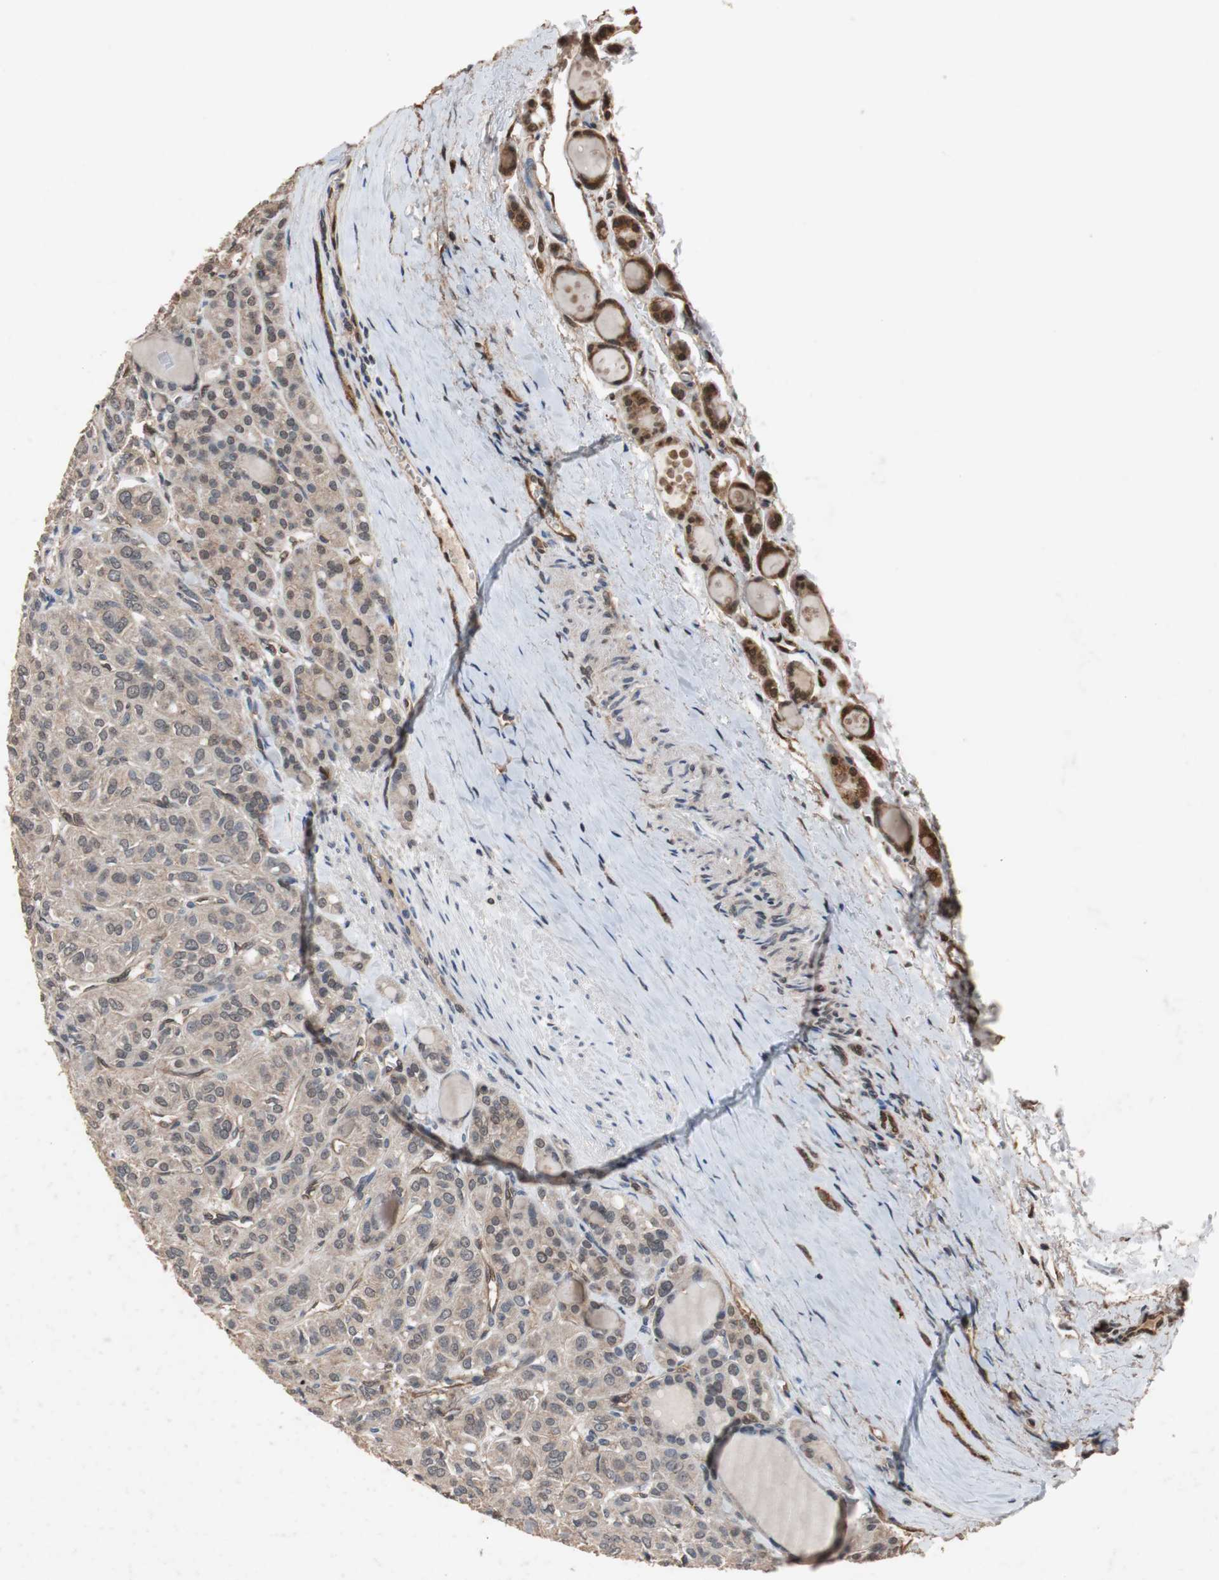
{"staining": {"intensity": "weak", "quantity": ">75%", "location": "cytoplasmic/membranous"}, "tissue": "thyroid cancer", "cell_type": "Tumor cells", "image_type": "cancer", "snomed": [{"axis": "morphology", "description": "Follicular adenoma carcinoma, NOS"}, {"axis": "topography", "description": "Thyroid gland"}], "caption": "DAB immunohistochemical staining of follicular adenoma carcinoma (thyroid) demonstrates weak cytoplasmic/membranous protein positivity in approximately >75% of tumor cells.", "gene": "NDRG1", "patient": {"sex": "female", "age": 71}}